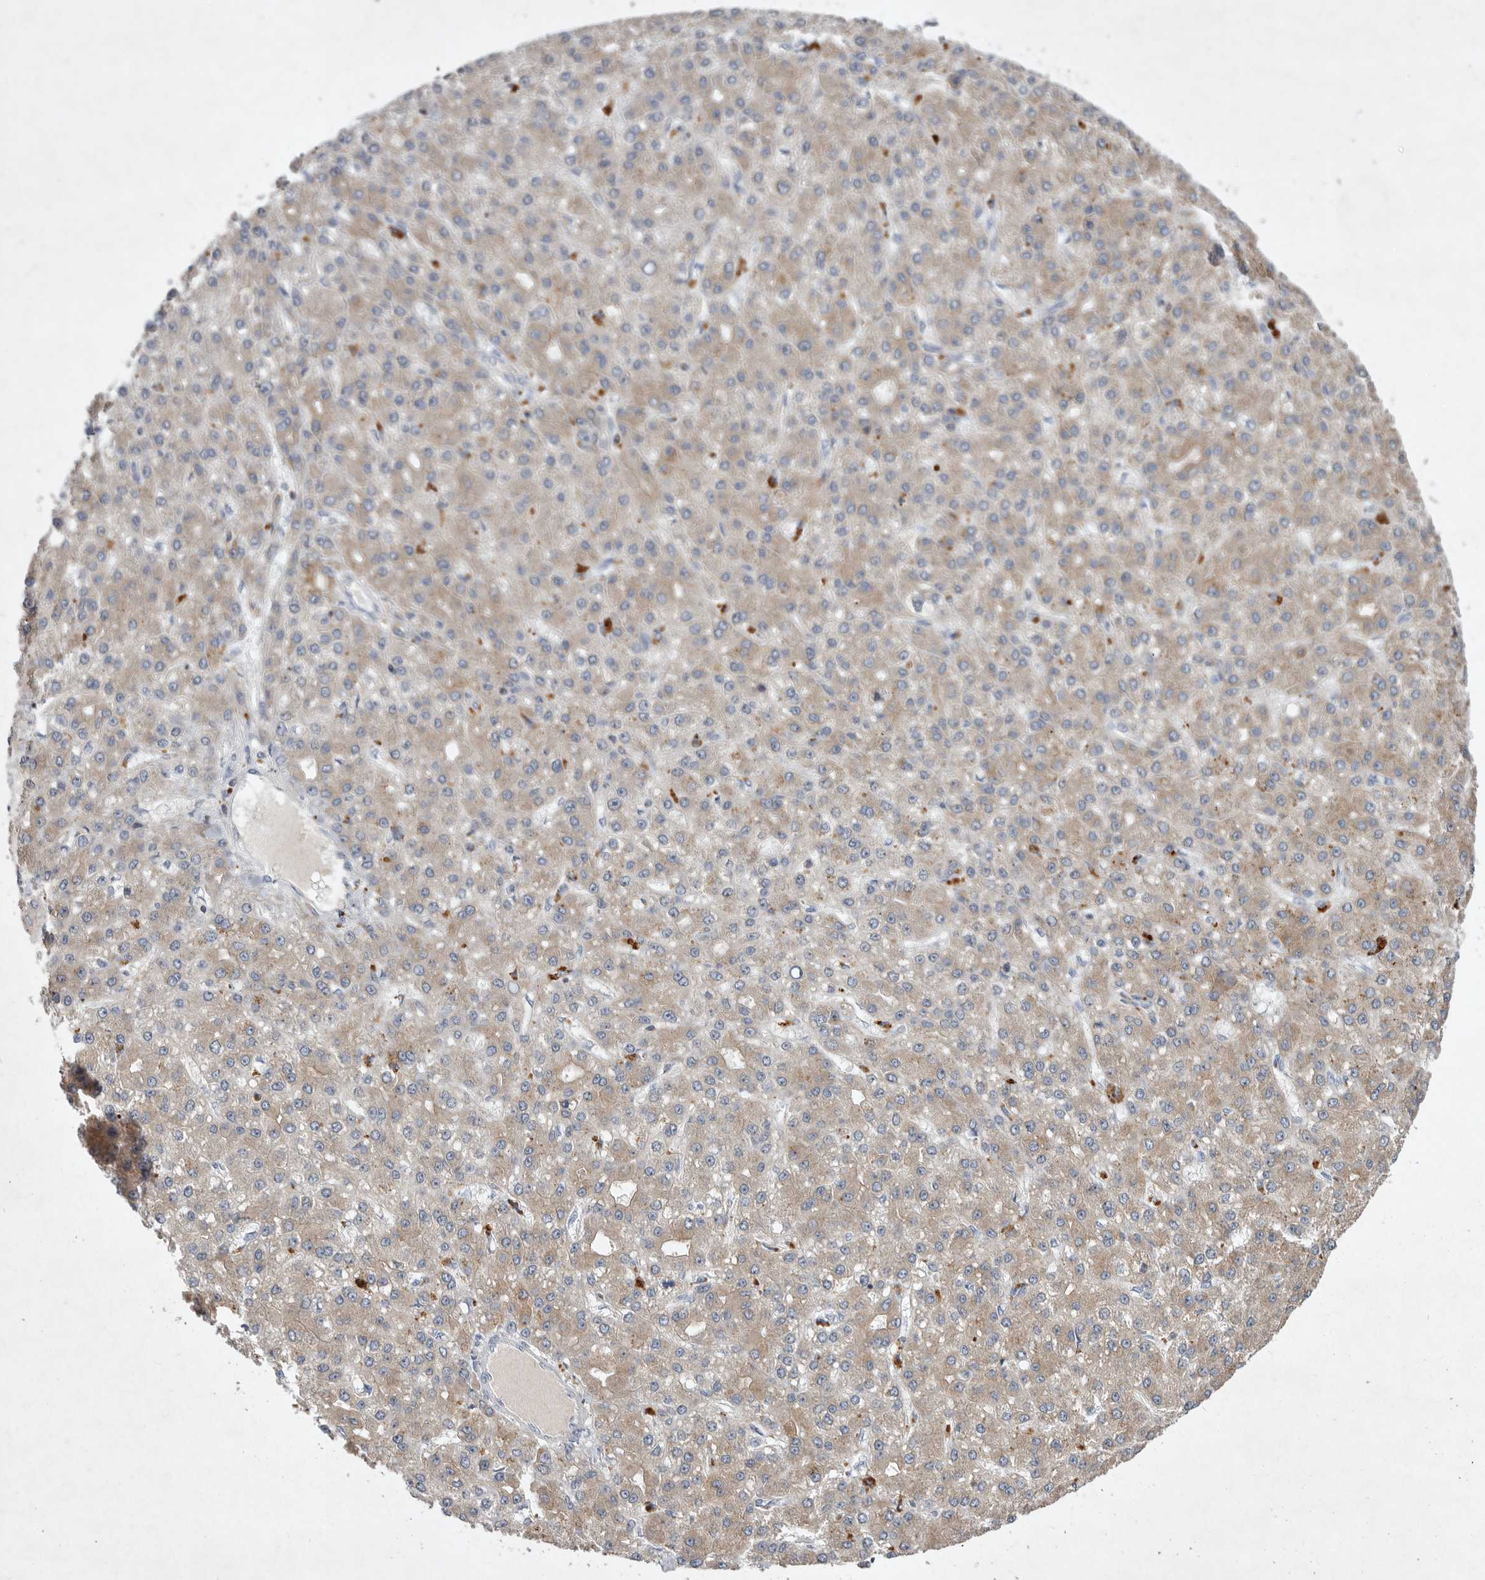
{"staining": {"intensity": "moderate", "quantity": ">75%", "location": "cytoplasmic/membranous"}, "tissue": "liver cancer", "cell_type": "Tumor cells", "image_type": "cancer", "snomed": [{"axis": "morphology", "description": "Carcinoma, Hepatocellular, NOS"}, {"axis": "topography", "description": "Liver"}], "caption": "Liver hepatocellular carcinoma was stained to show a protein in brown. There is medium levels of moderate cytoplasmic/membranous staining in about >75% of tumor cells.", "gene": "TNFSF14", "patient": {"sex": "male", "age": 67}}